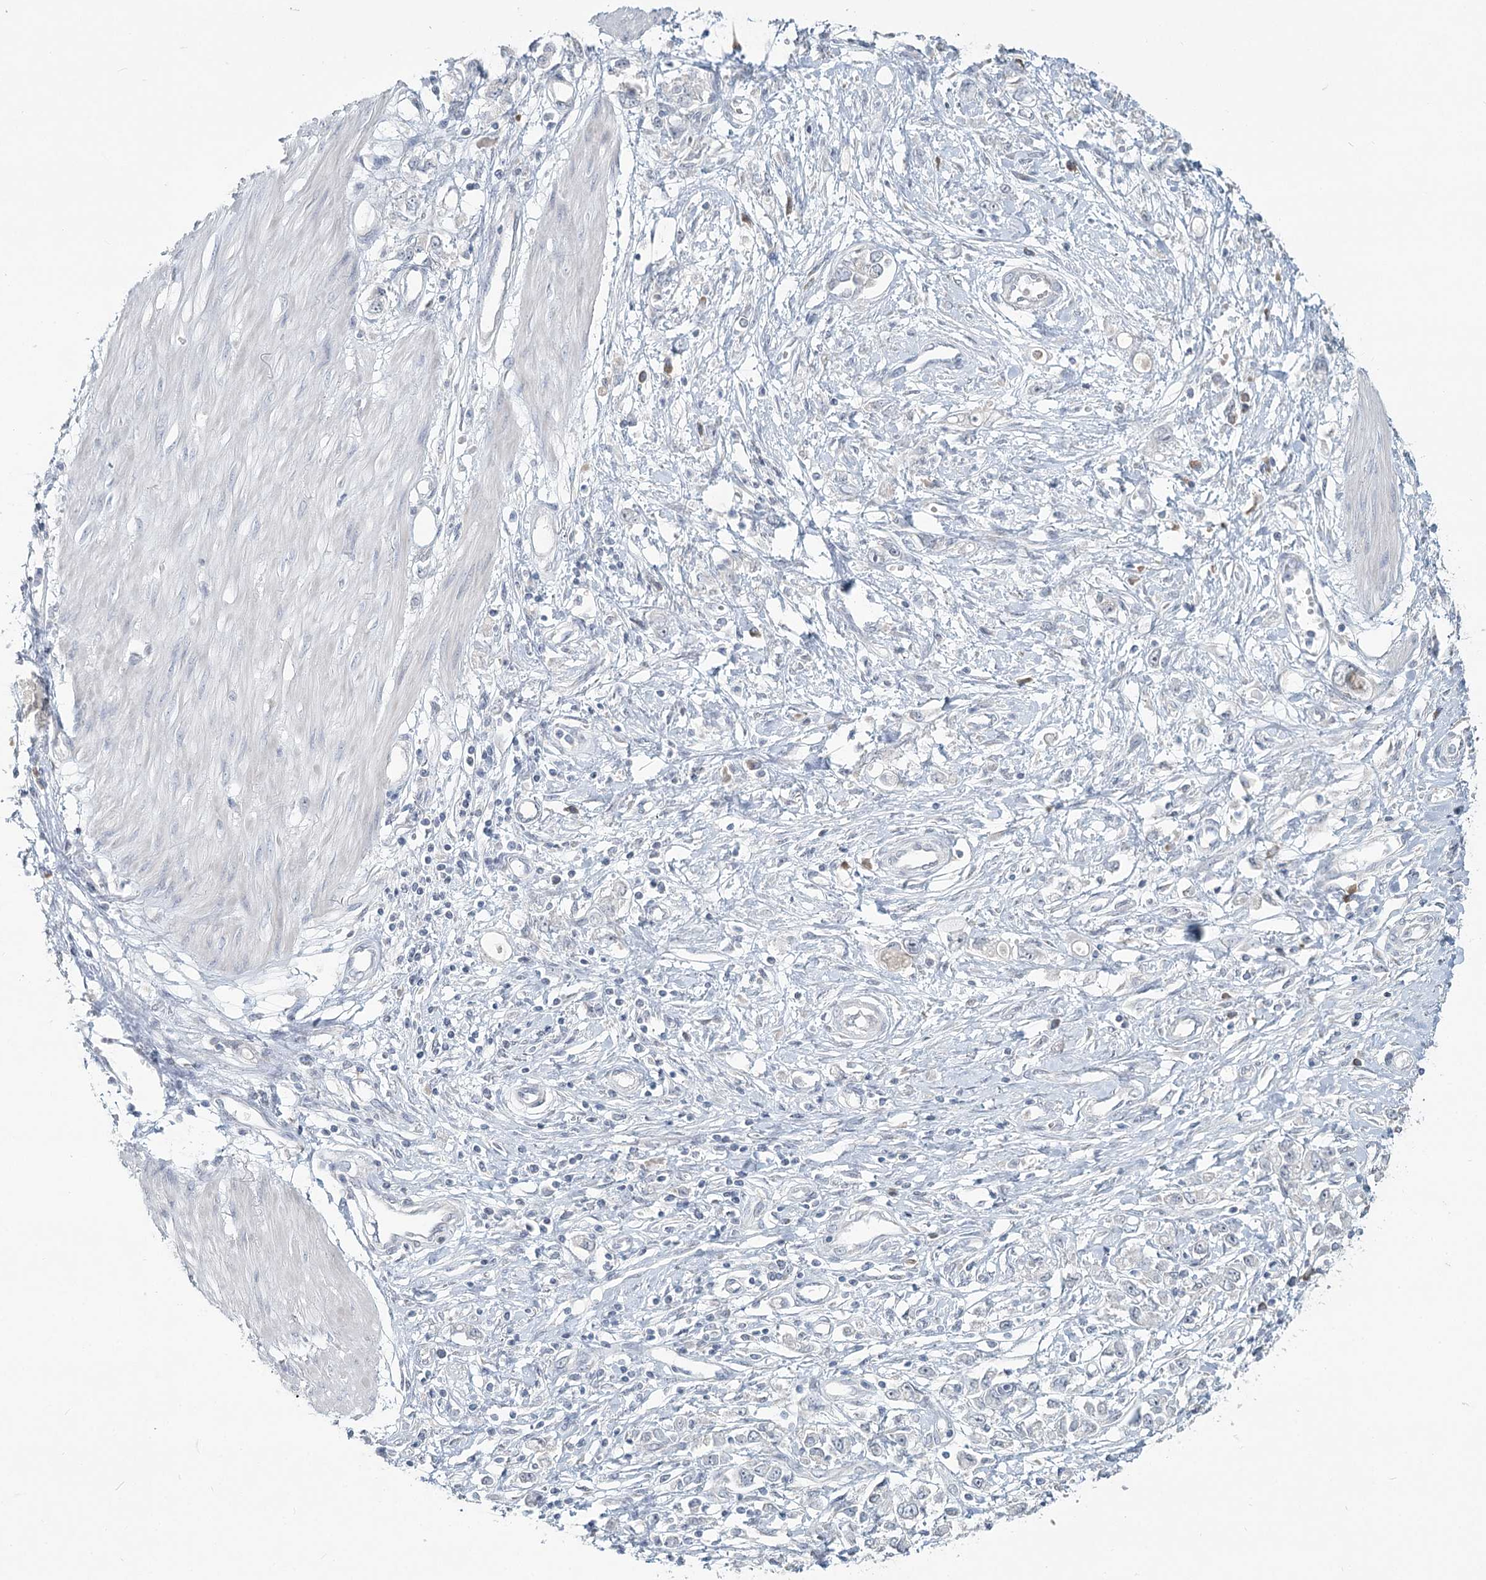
{"staining": {"intensity": "negative", "quantity": "none", "location": "none"}, "tissue": "stomach cancer", "cell_type": "Tumor cells", "image_type": "cancer", "snomed": [{"axis": "morphology", "description": "Adenocarcinoma, NOS"}, {"axis": "topography", "description": "Stomach"}], "caption": "Micrograph shows no protein expression in tumor cells of stomach cancer (adenocarcinoma) tissue.", "gene": "SLC9A3", "patient": {"sex": "female", "age": 76}}